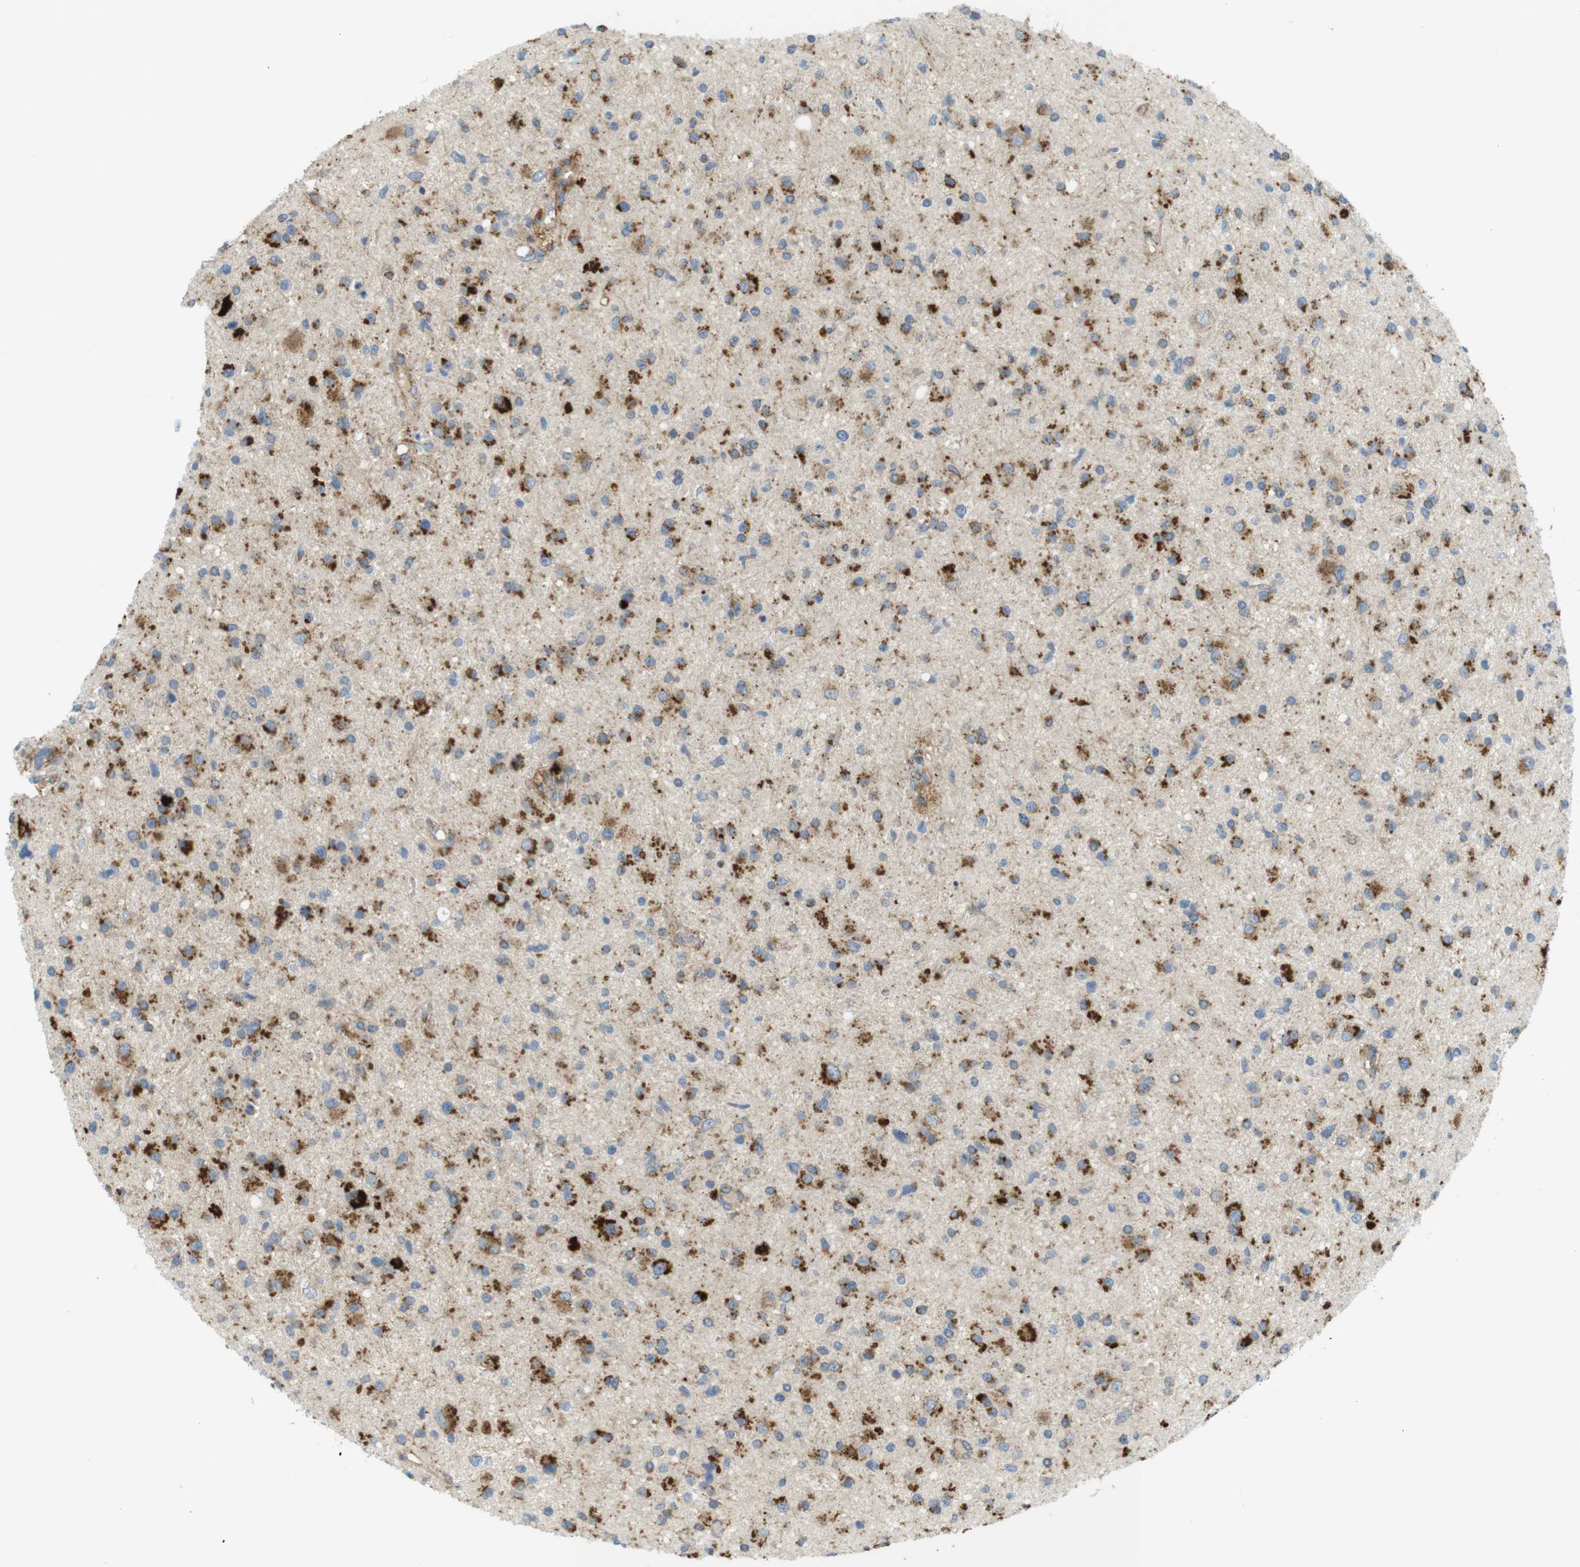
{"staining": {"intensity": "strong", "quantity": ">75%", "location": "cytoplasmic/membranous"}, "tissue": "glioma", "cell_type": "Tumor cells", "image_type": "cancer", "snomed": [{"axis": "morphology", "description": "Glioma, malignant, High grade"}, {"axis": "topography", "description": "Brain"}], "caption": "Human malignant high-grade glioma stained with a protein marker reveals strong staining in tumor cells.", "gene": "LAMP1", "patient": {"sex": "male", "age": 33}}